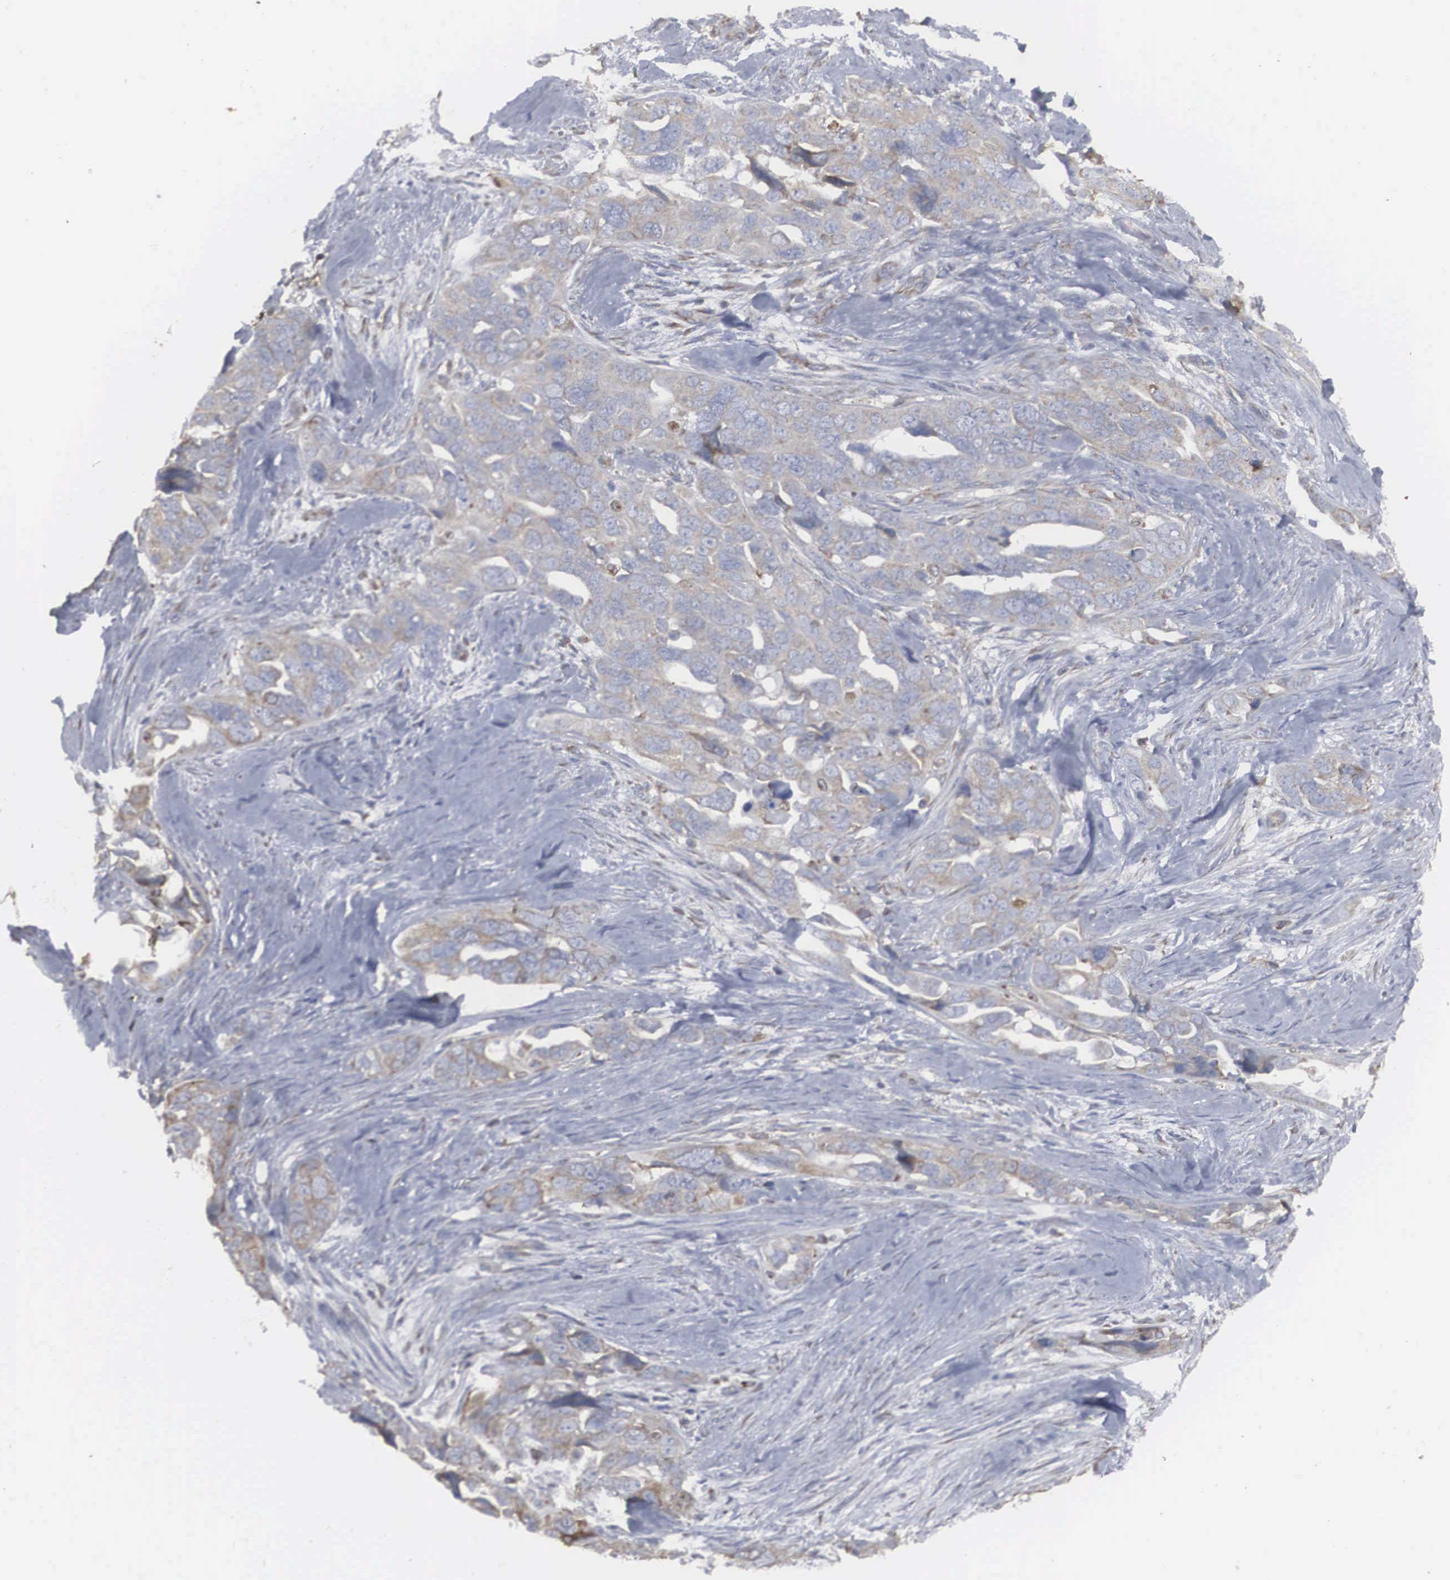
{"staining": {"intensity": "weak", "quantity": ">75%", "location": "cytoplasmic/membranous"}, "tissue": "ovarian cancer", "cell_type": "Tumor cells", "image_type": "cancer", "snomed": [{"axis": "morphology", "description": "Cystadenocarcinoma, serous, NOS"}, {"axis": "topography", "description": "Ovary"}], "caption": "Immunohistochemistry (IHC) (DAB (3,3'-diaminobenzidine)) staining of serous cystadenocarcinoma (ovarian) demonstrates weak cytoplasmic/membranous protein staining in approximately >75% of tumor cells. The protein is stained brown, and the nuclei are stained in blue (DAB (3,3'-diaminobenzidine) IHC with brightfield microscopy, high magnification).", "gene": "MIA2", "patient": {"sex": "female", "age": 63}}